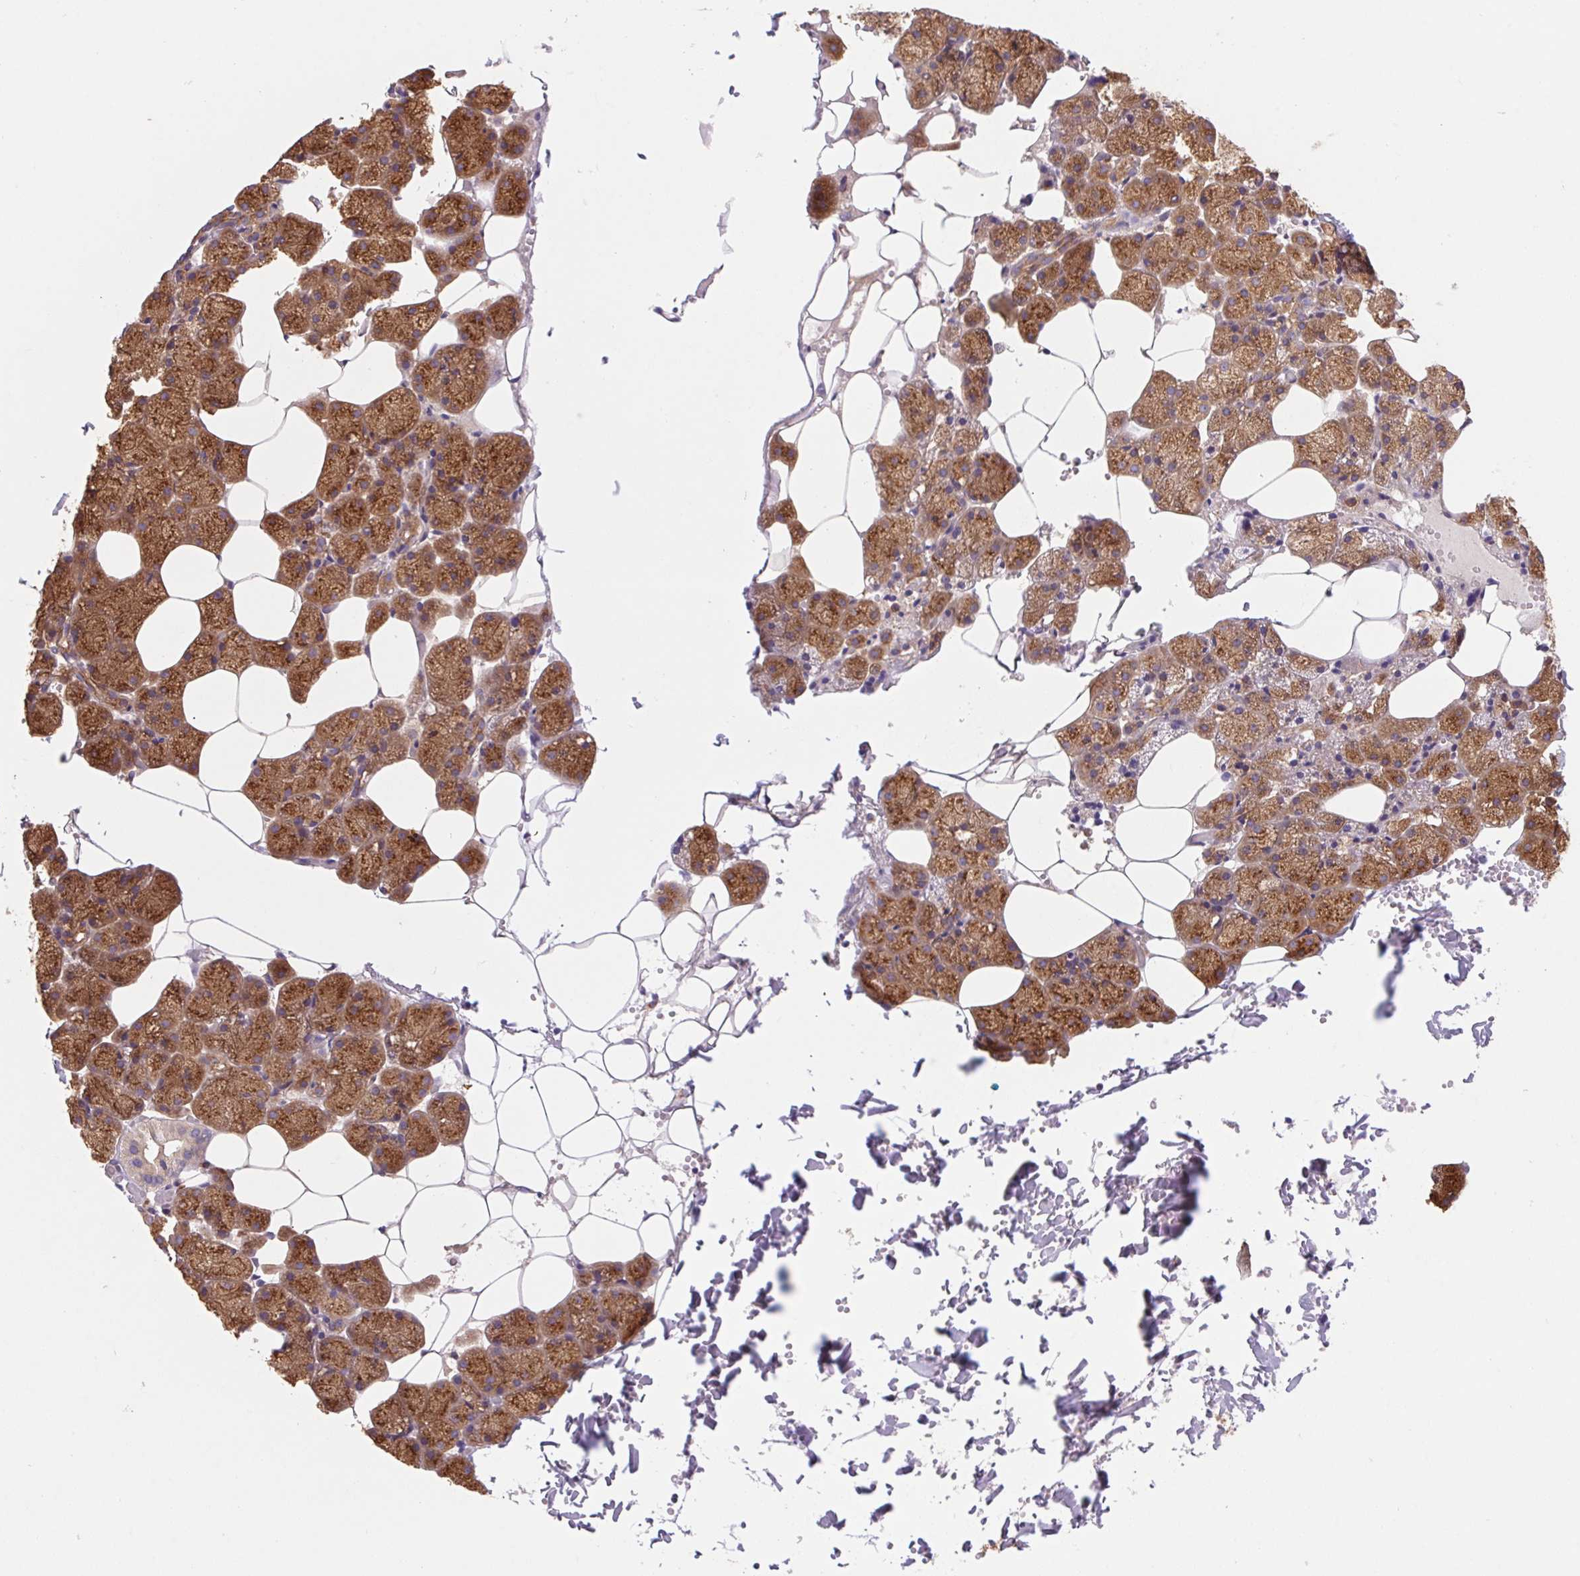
{"staining": {"intensity": "strong", "quantity": ">75%", "location": "cytoplasmic/membranous"}, "tissue": "salivary gland", "cell_type": "Glandular cells", "image_type": "normal", "snomed": [{"axis": "morphology", "description": "Normal tissue, NOS"}, {"axis": "topography", "description": "Salivary gland"}], "caption": "Normal salivary gland shows strong cytoplasmic/membranous expression in about >75% of glandular cells.", "gene": "RAB1A", "patient": {"sex": "male", "age": 38}}